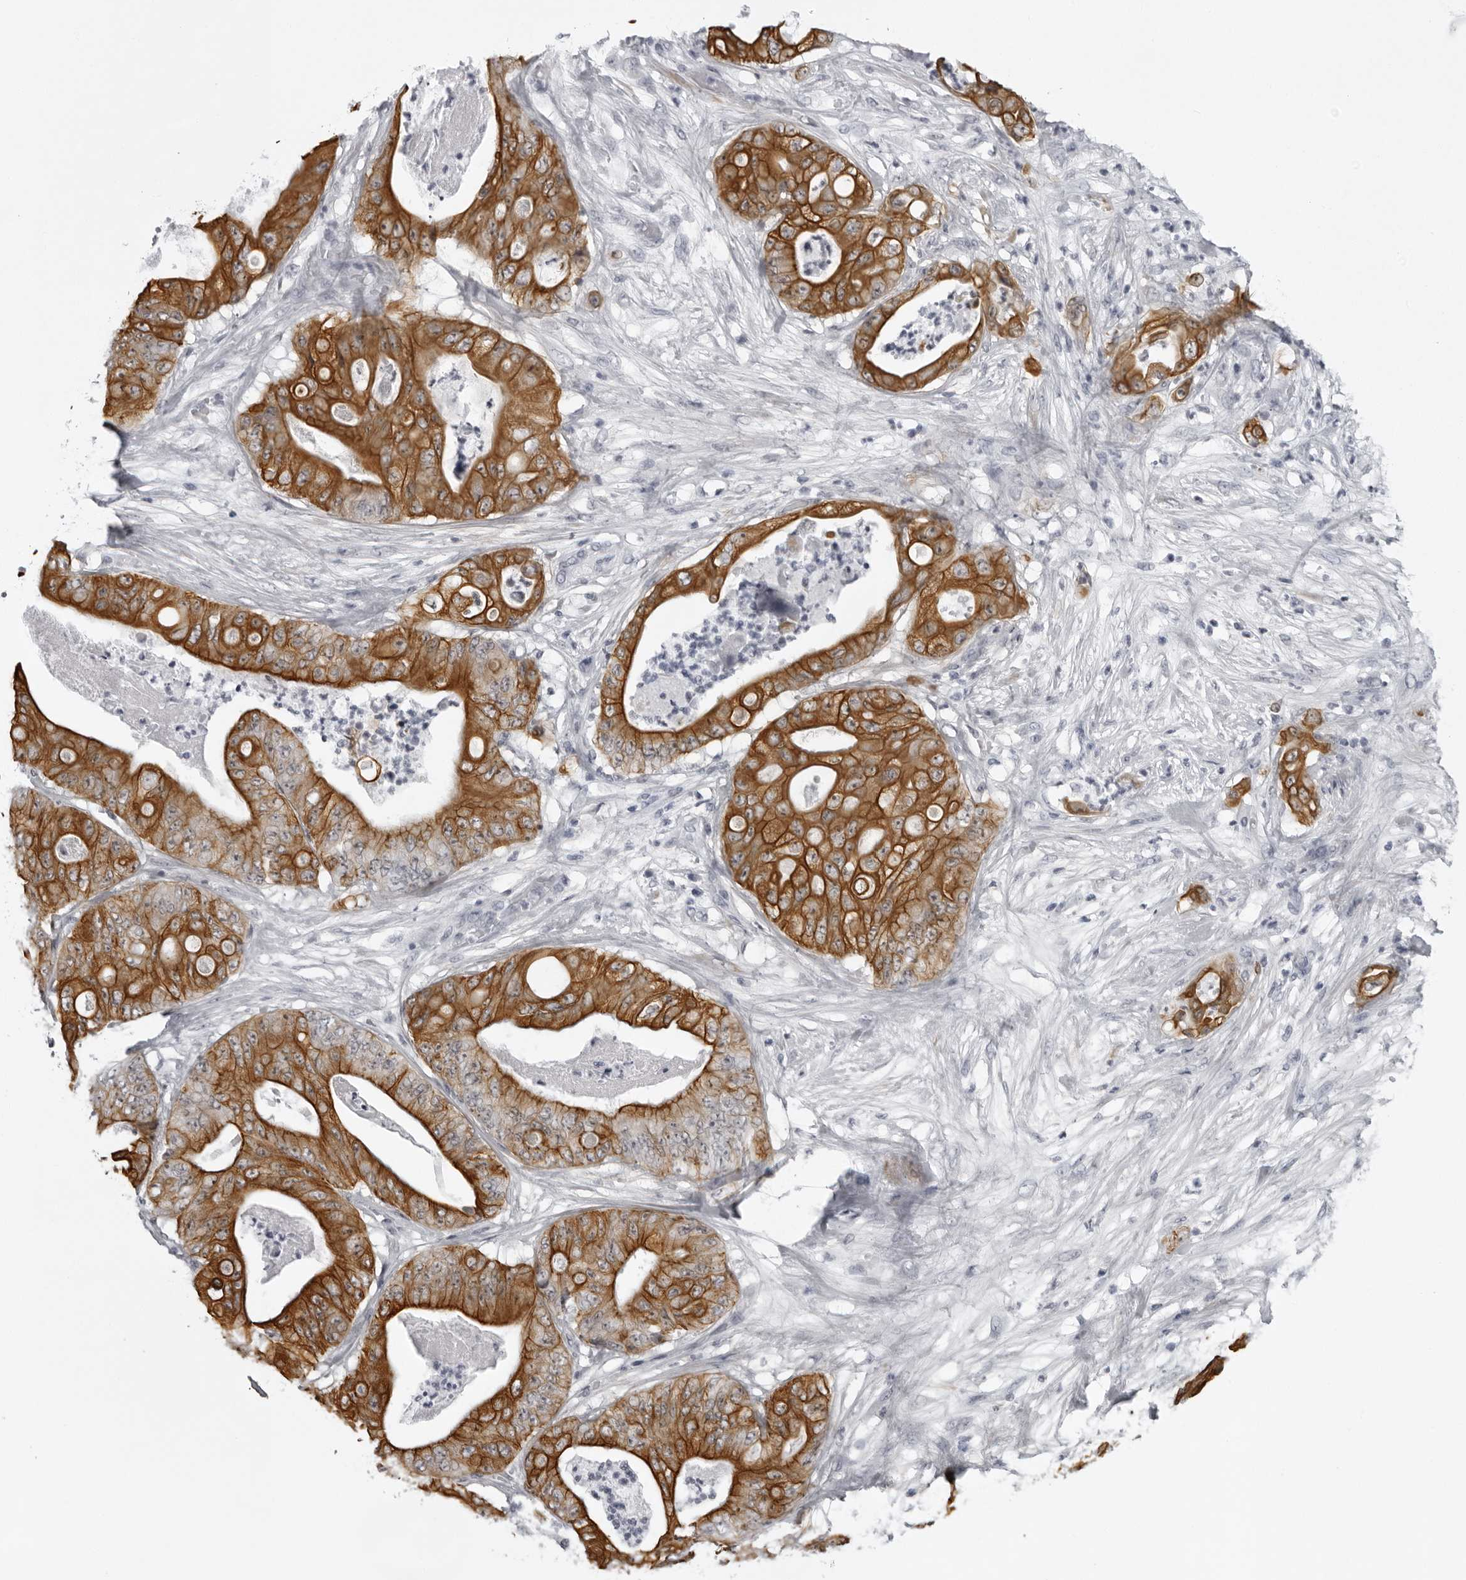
{"staining": {"intensity": "strong", "quantity": ">75%", "location": "cytoplasmic/membranous"}, "tissue": "stomach cancer", "cell_type": "Tumor cells", "image_type": "cancer", "snomed": [{"axis": "morphology", "description": "Adenocarcinoma, NOS"}, {"axis": "topography", "description": "Stomach"}], "caption": "Protein staining exhibits strong cytoplasmic/membranous positivity in approximately >75% of tumor cells in stomach adenocarcinoma.", "gene": "UROD", "patient": {"sex": "female", "age": 73}}